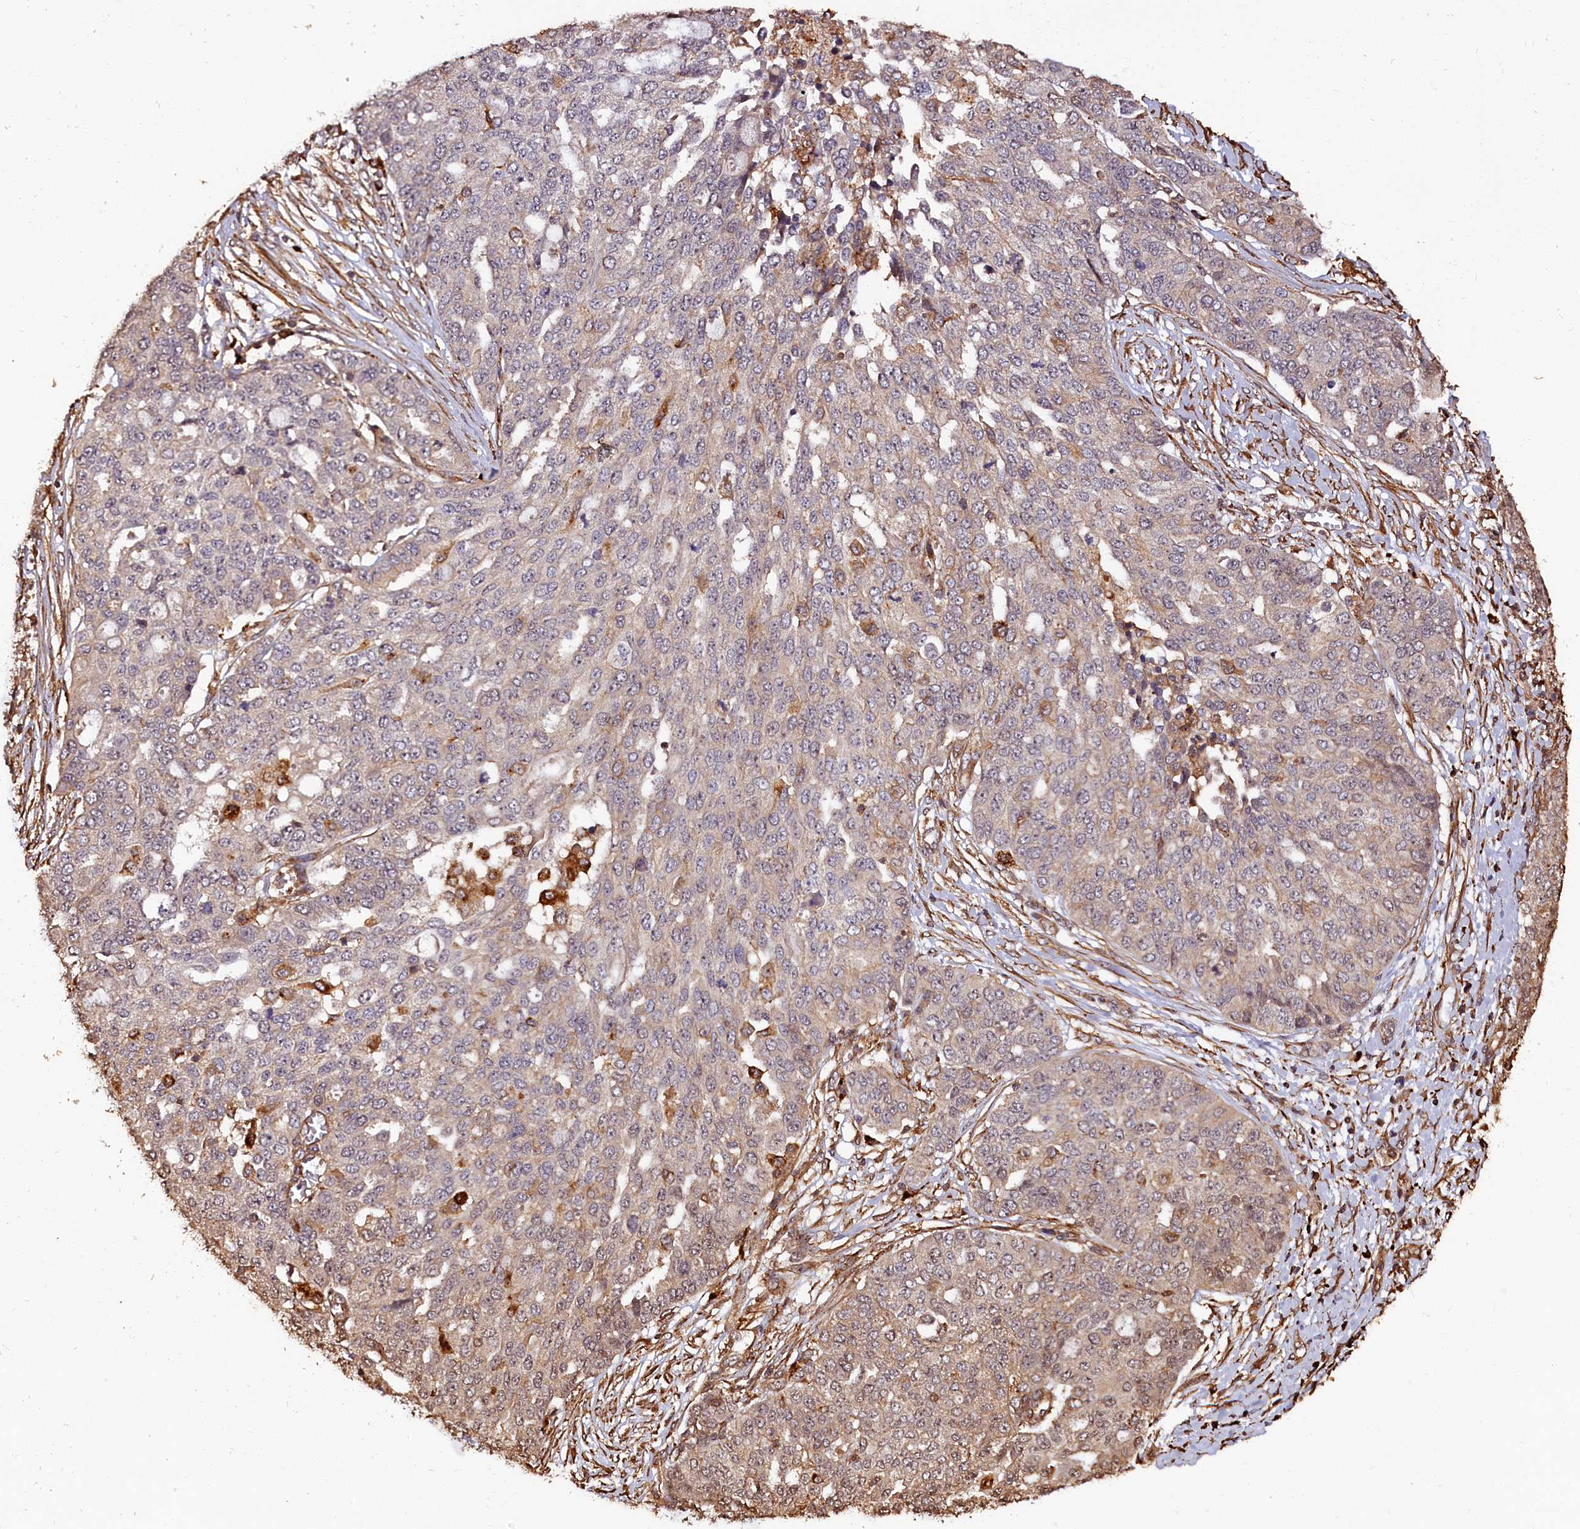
{"staining": {"intensity": "weak", "quantity": "<25%", "location": "cytoplasmic/membranous,nuclear"}, "tissue": "ovarian cancer", "cell_type": "Tumor cells", "image_type": "cancer", "snomed": [{"axis": "morphology", "description": "Cystadenocarcinoma, serous, NOS"}, {"axis": "topography", "description": "Soft tissue"}, {"axis": "topography", "description": "Ovary"}], "caption": "The immunohistochemistry image has no significant expression in tumor cells of ovarian serous cystadenocarcinoma tissue.", "gene": "MMP15", "patient": {"sex": "female", "age": 57}}